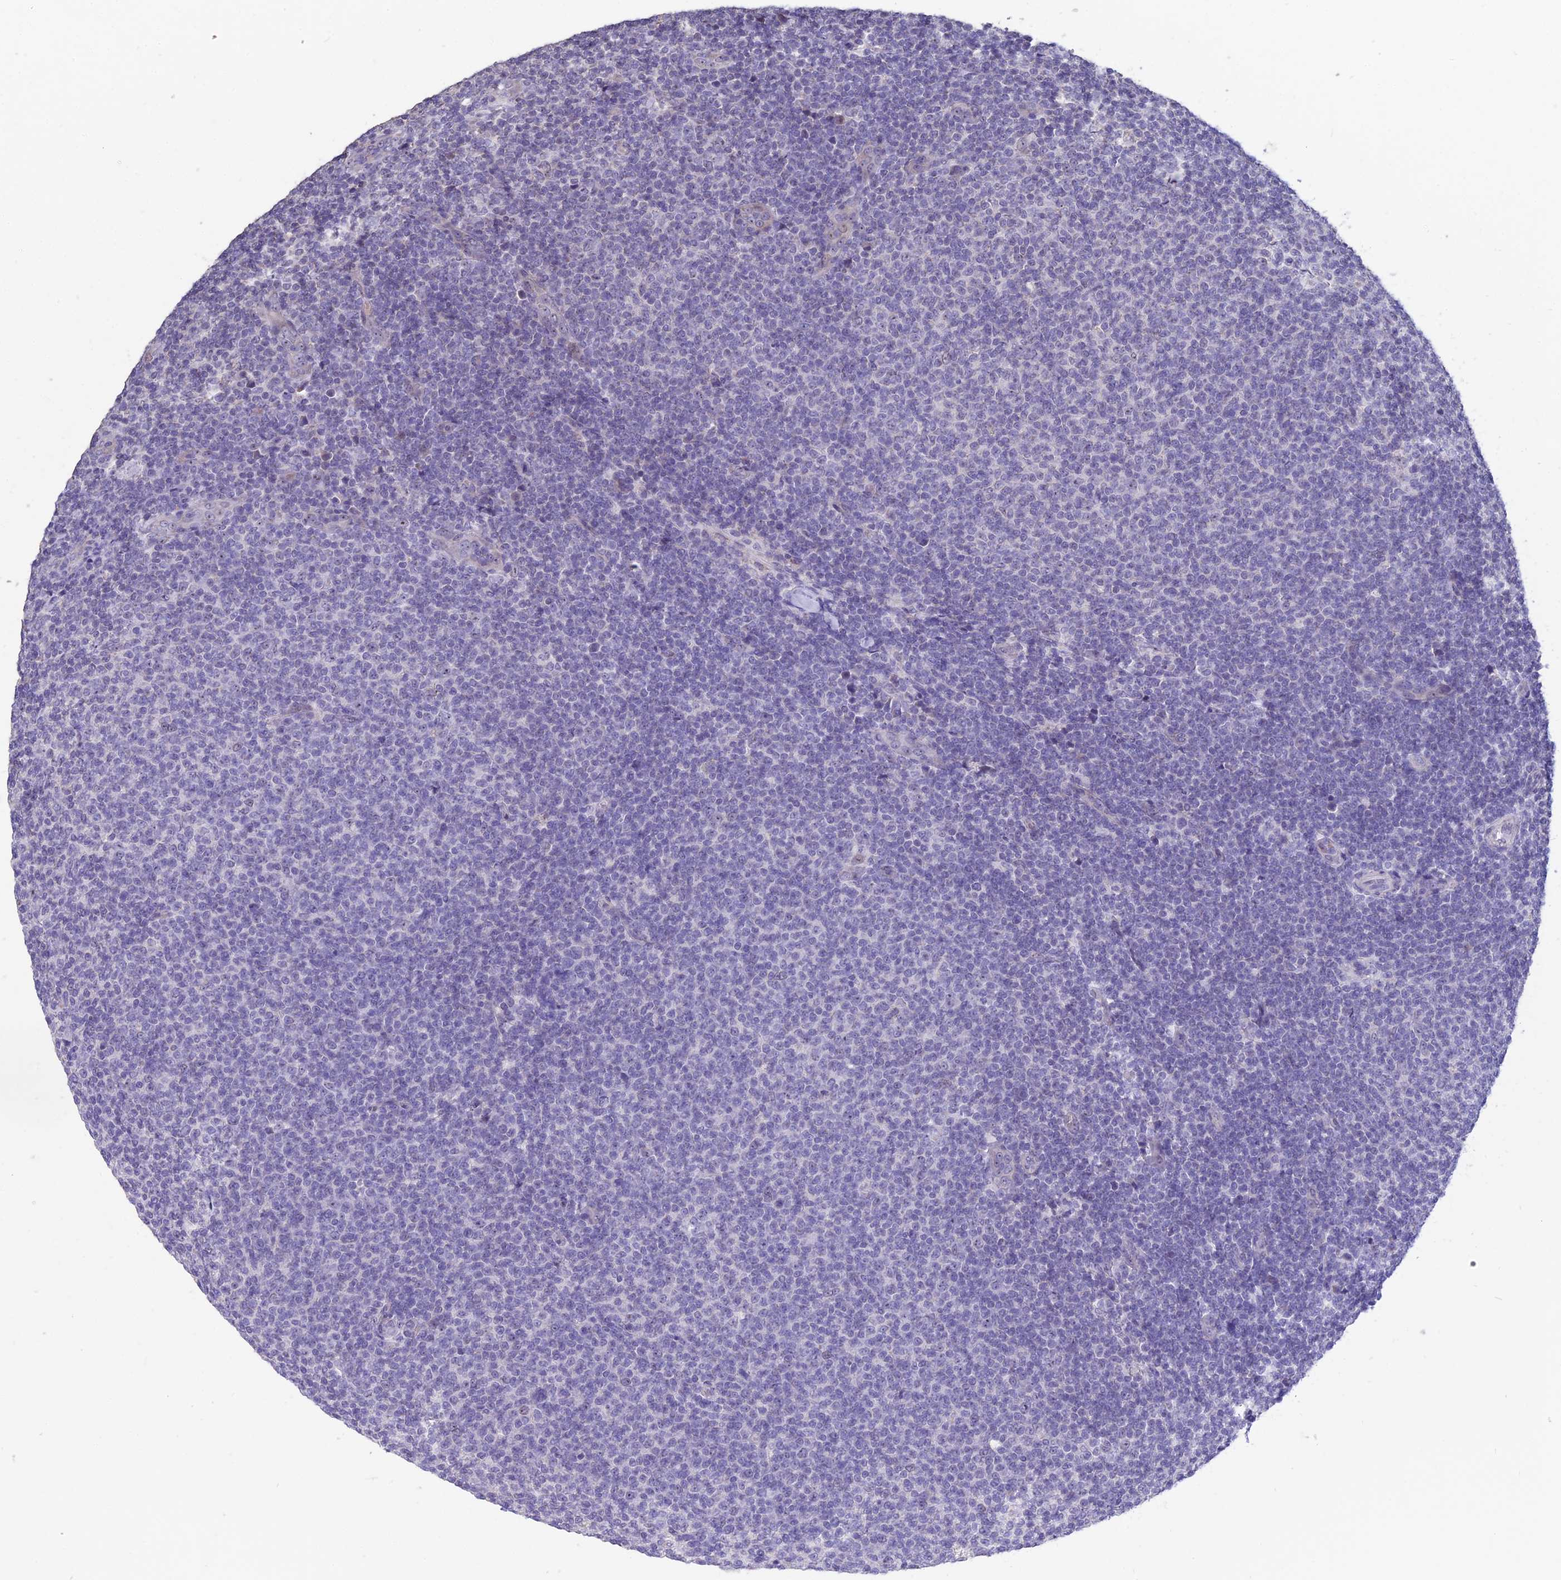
{"staining": {"intensity": "negative", "quantity": "none", "location": "none"}, "tissue": "lymphoma", "cell_type": "Tumor cells", "image_type": "cancer", "snomed": [{"axis": "morphology", "description": "Malignant lymphoma, non-Hodgkin's type, Low grade"}, {"axis": "topography", "description": "Lymph node"}], "caption": "A micrograph of human low-grade malignant lymphoma, non-Hodgkin's type is negative for staining in tumor cells.", "gene": "KNOP1", "patient": {"sex": "male", "age": 66}}